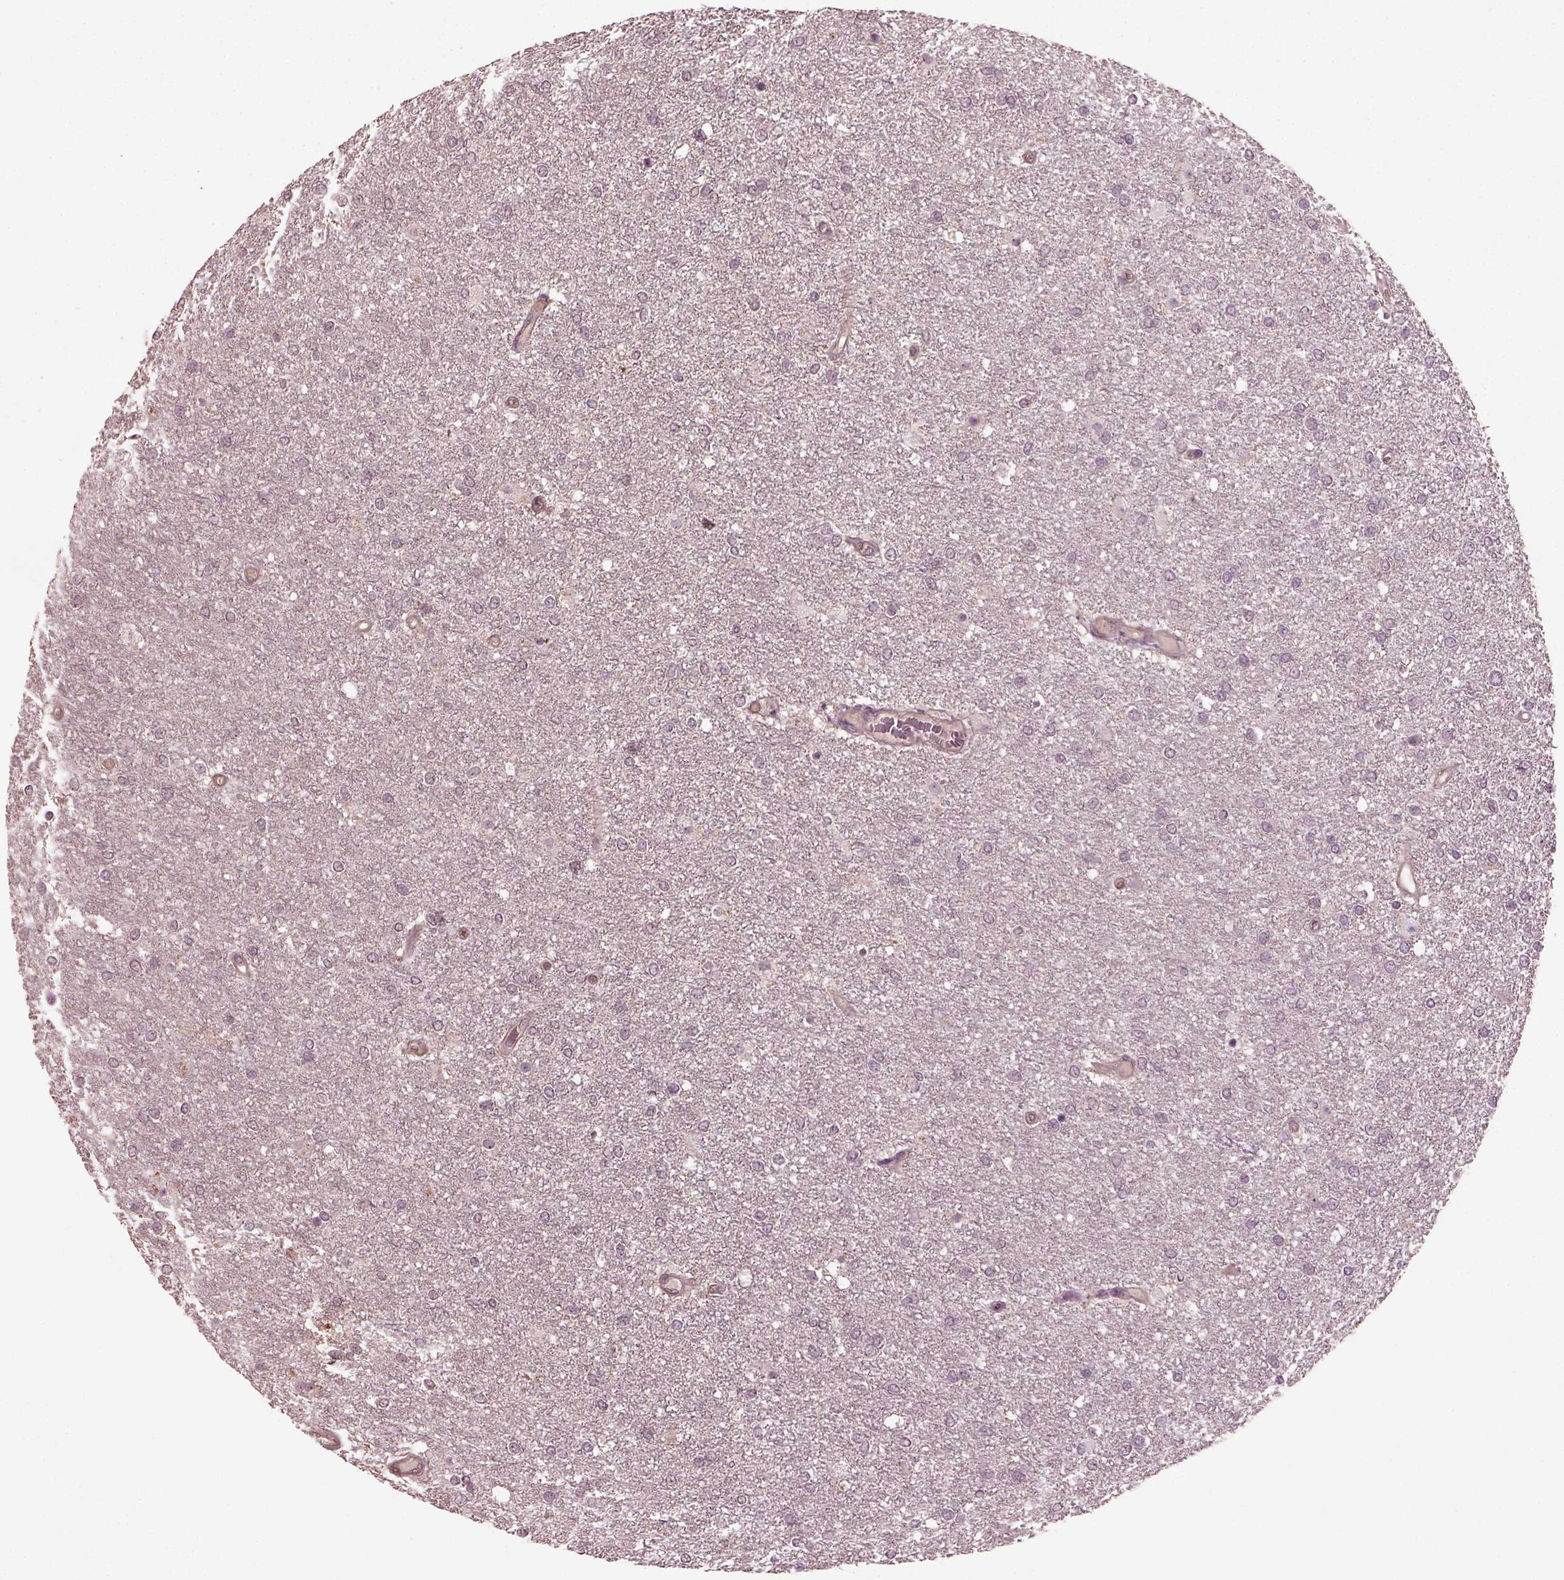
{"staining": {"intensity": "weak", "quantity": "<25%", "location": "nuclear"}, "tissue": "glioma", "cell_type": "Tumor cells", "image_type": "cancer", "snomed": [{"axis": "morphology", "description": "Glioma, malignant, High grade"}, {"axis": "topography", "description": "Brain"}], "caption": "A micrograph of human malignant glioma (high-grade) is negative for staining in tumor cells. (Immunohistochemistry, brightfield microscopy, high magnification).", "gene": "GNRH1", "patient": {"sex": "female", "age": 61}}